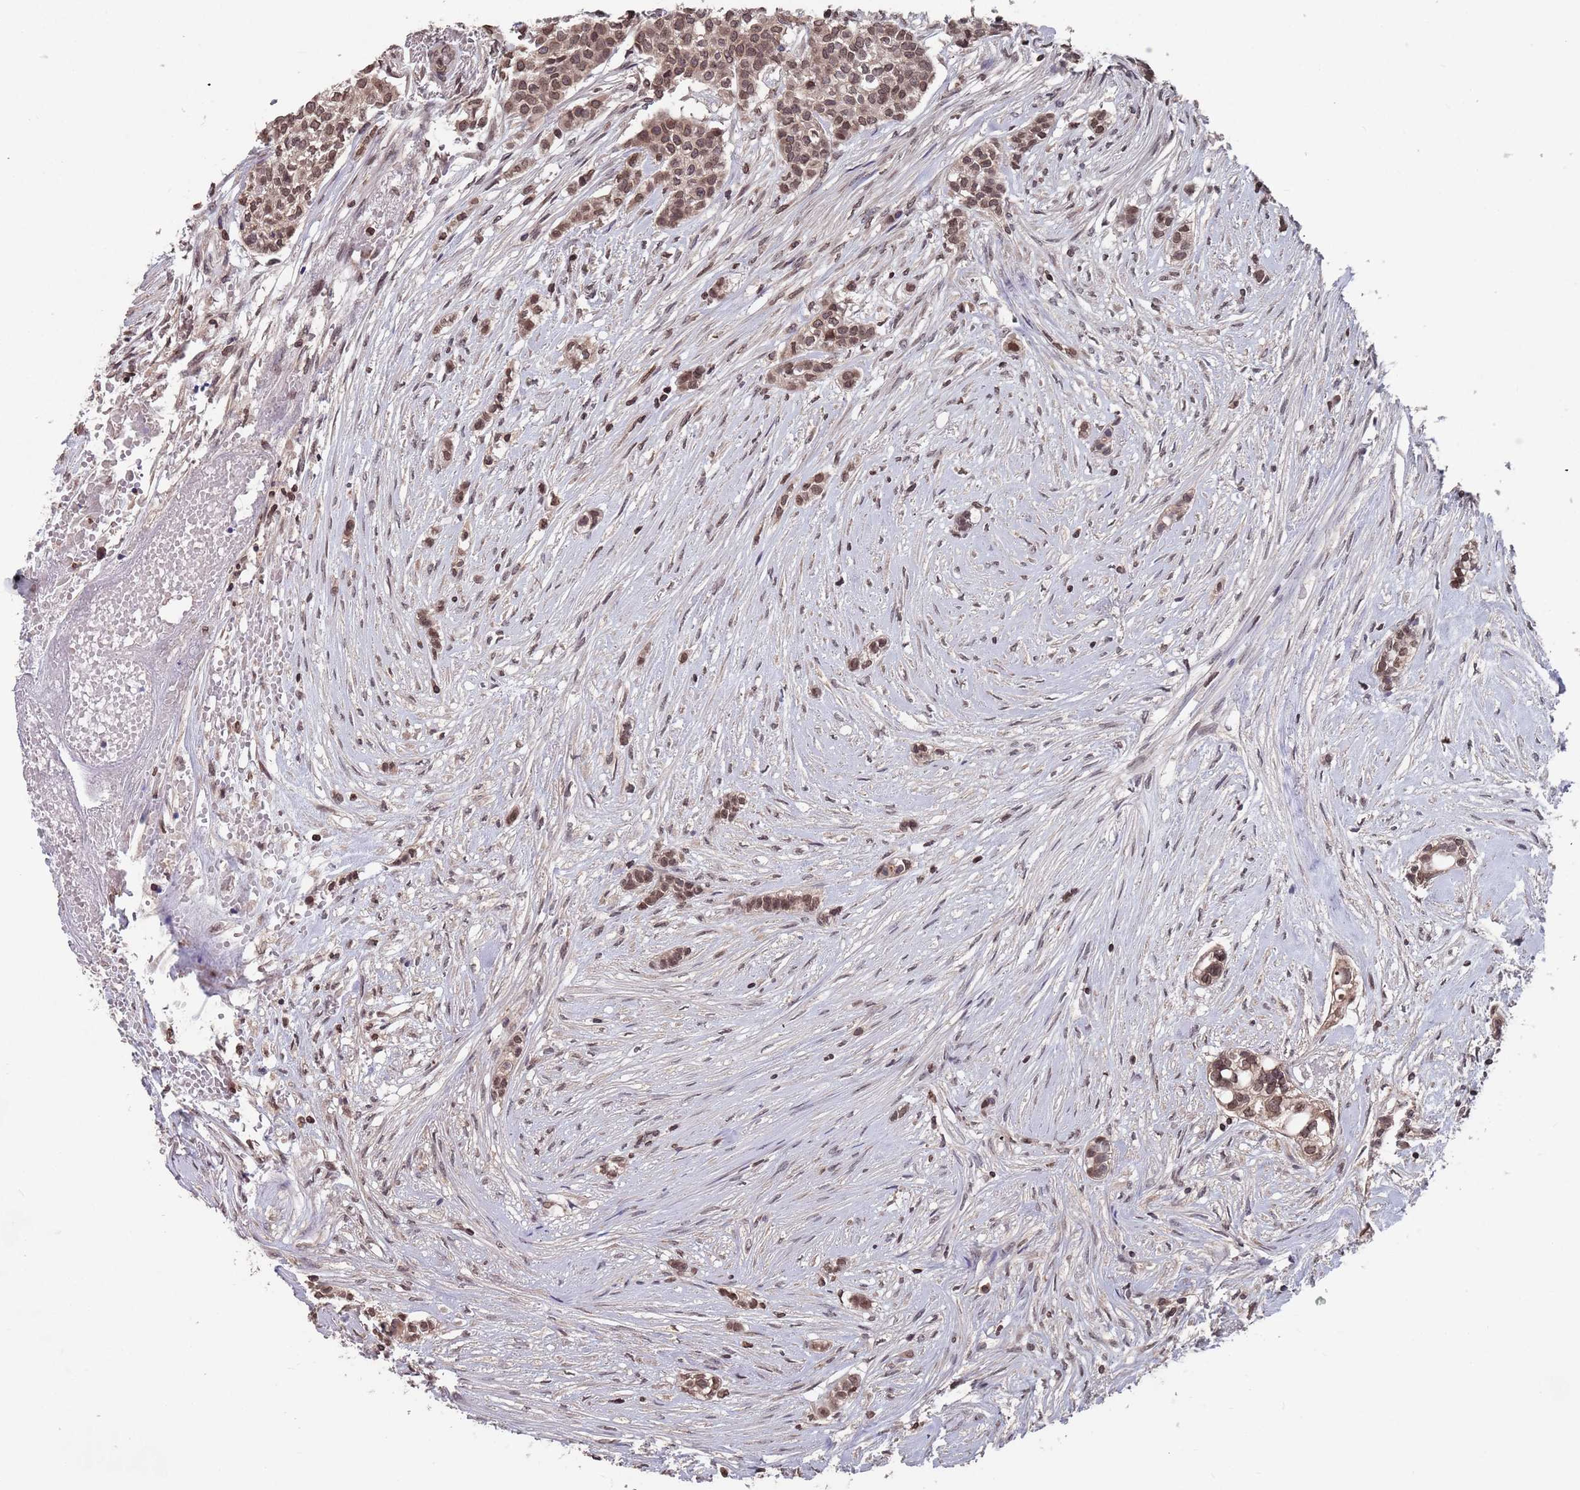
{"staining": {"intensity": "moderate", "quantity": ">75%", "location": "nuclear"}, "tissue": "head and neck cancer", "cell_type": "Tumor cells", "image_type": "cancer", "snomed": [{"axis": "morphology", "description": "Adenocarcinoma, NOS"}, {"axis": "topography", "description": "Head-Neck"}], "caption": "Brown immunohistochemical staining in head and neck cancer (adenocarcinoma) shows moderate nuclear expression in approximately >75% of tumor cells.", "gene": "SDHAF3", "patient": {"sex": "male", "age": 81}}